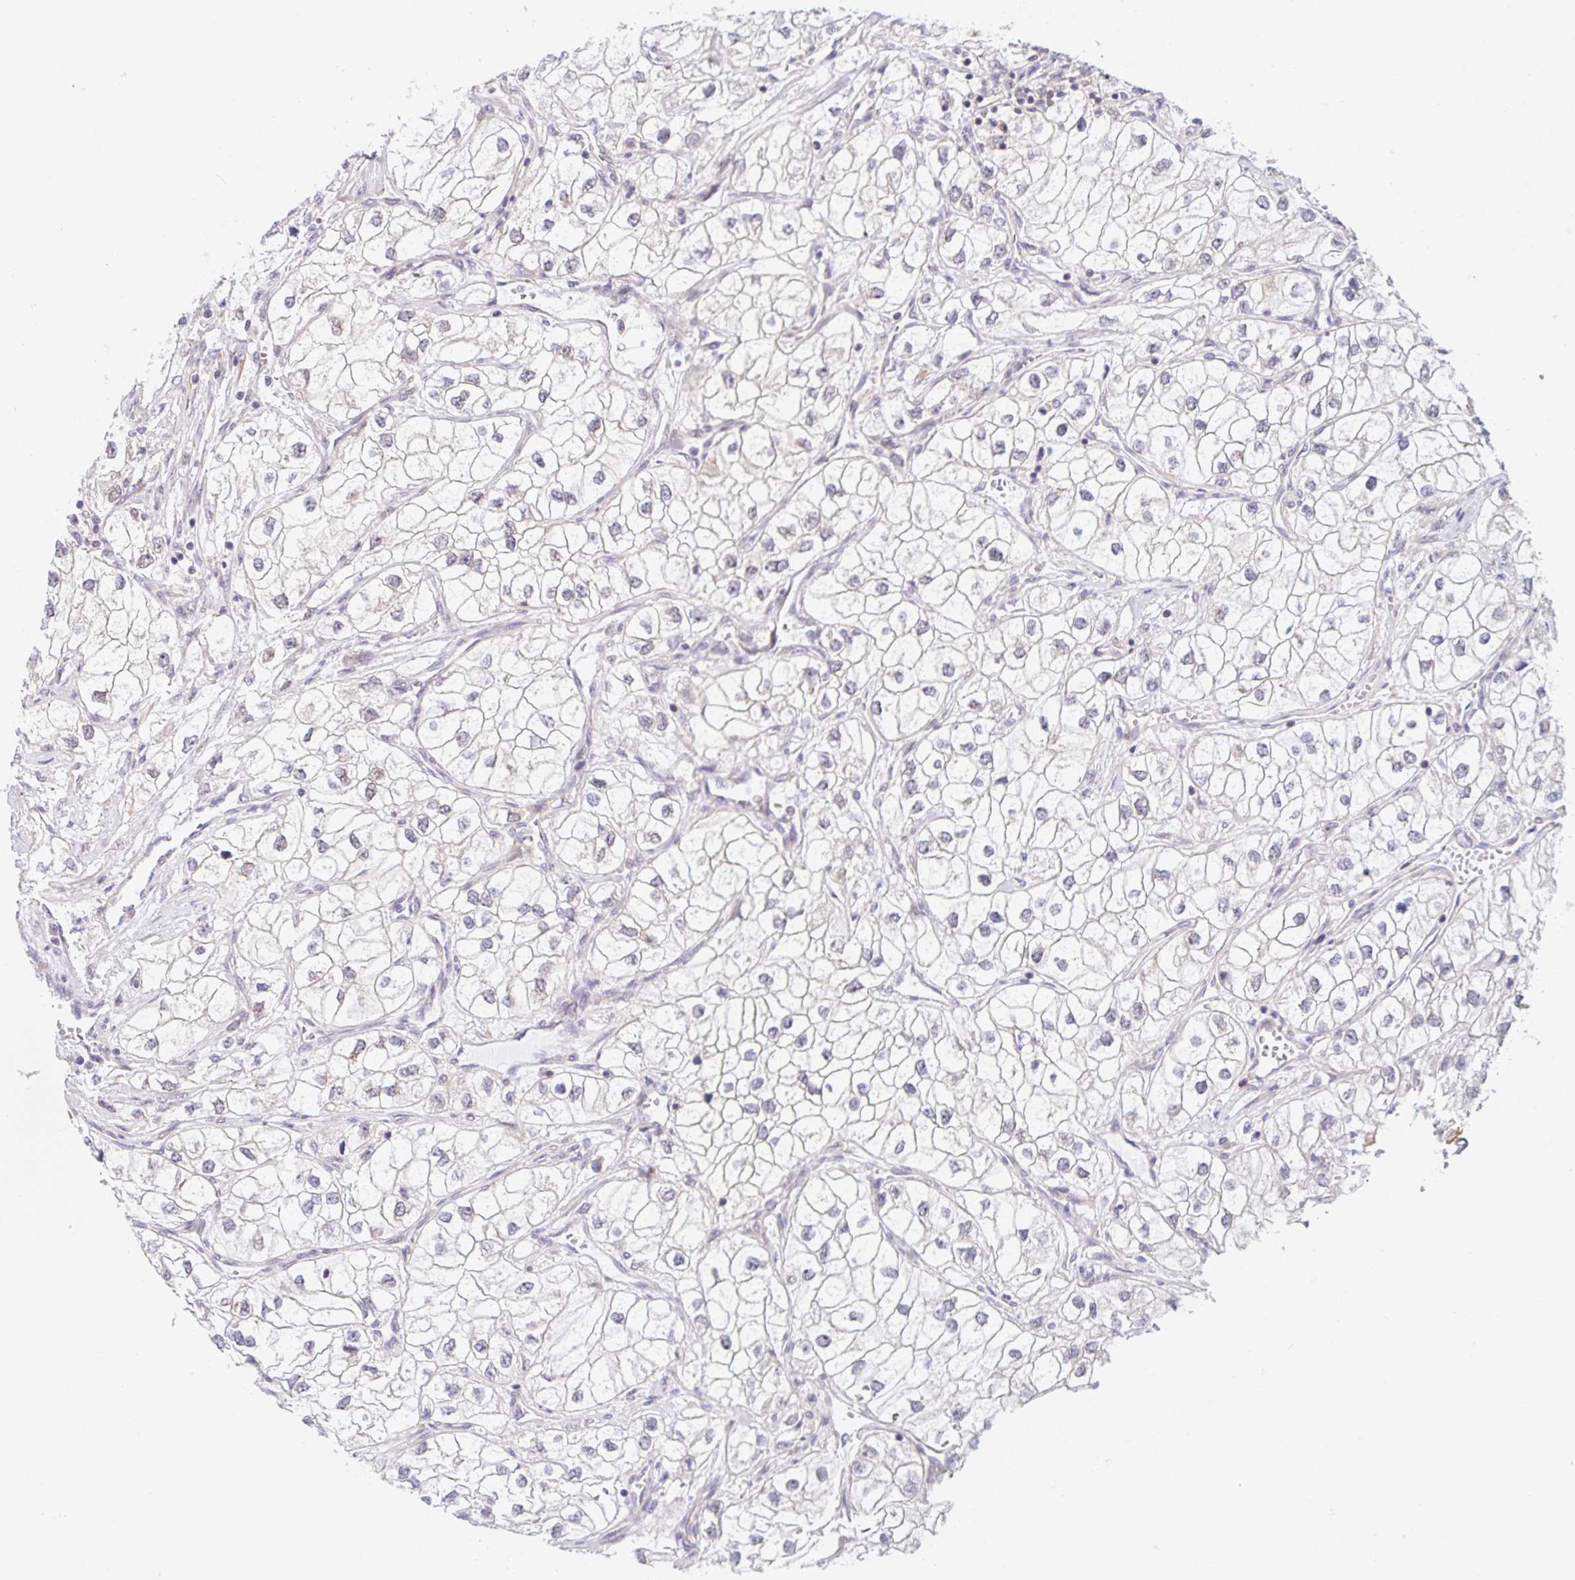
{"staining": {"intensity": "negative", "quantity": "none", "location": "none"}, "tissue": "renal cancer", "cell_type": "Tumor cells", "image_type": "cancer", "snomed": [{"axis": "morphology", "description": "Adenocarcinoma, NOS"}, {"axis": "topography", "description": "Kidney"}], "caption": "There is no significant positivity in tumor cells of renal adenocarcinoma.", "gene": "TBPL2", "patient": {"sex": "male", "age": 59}}